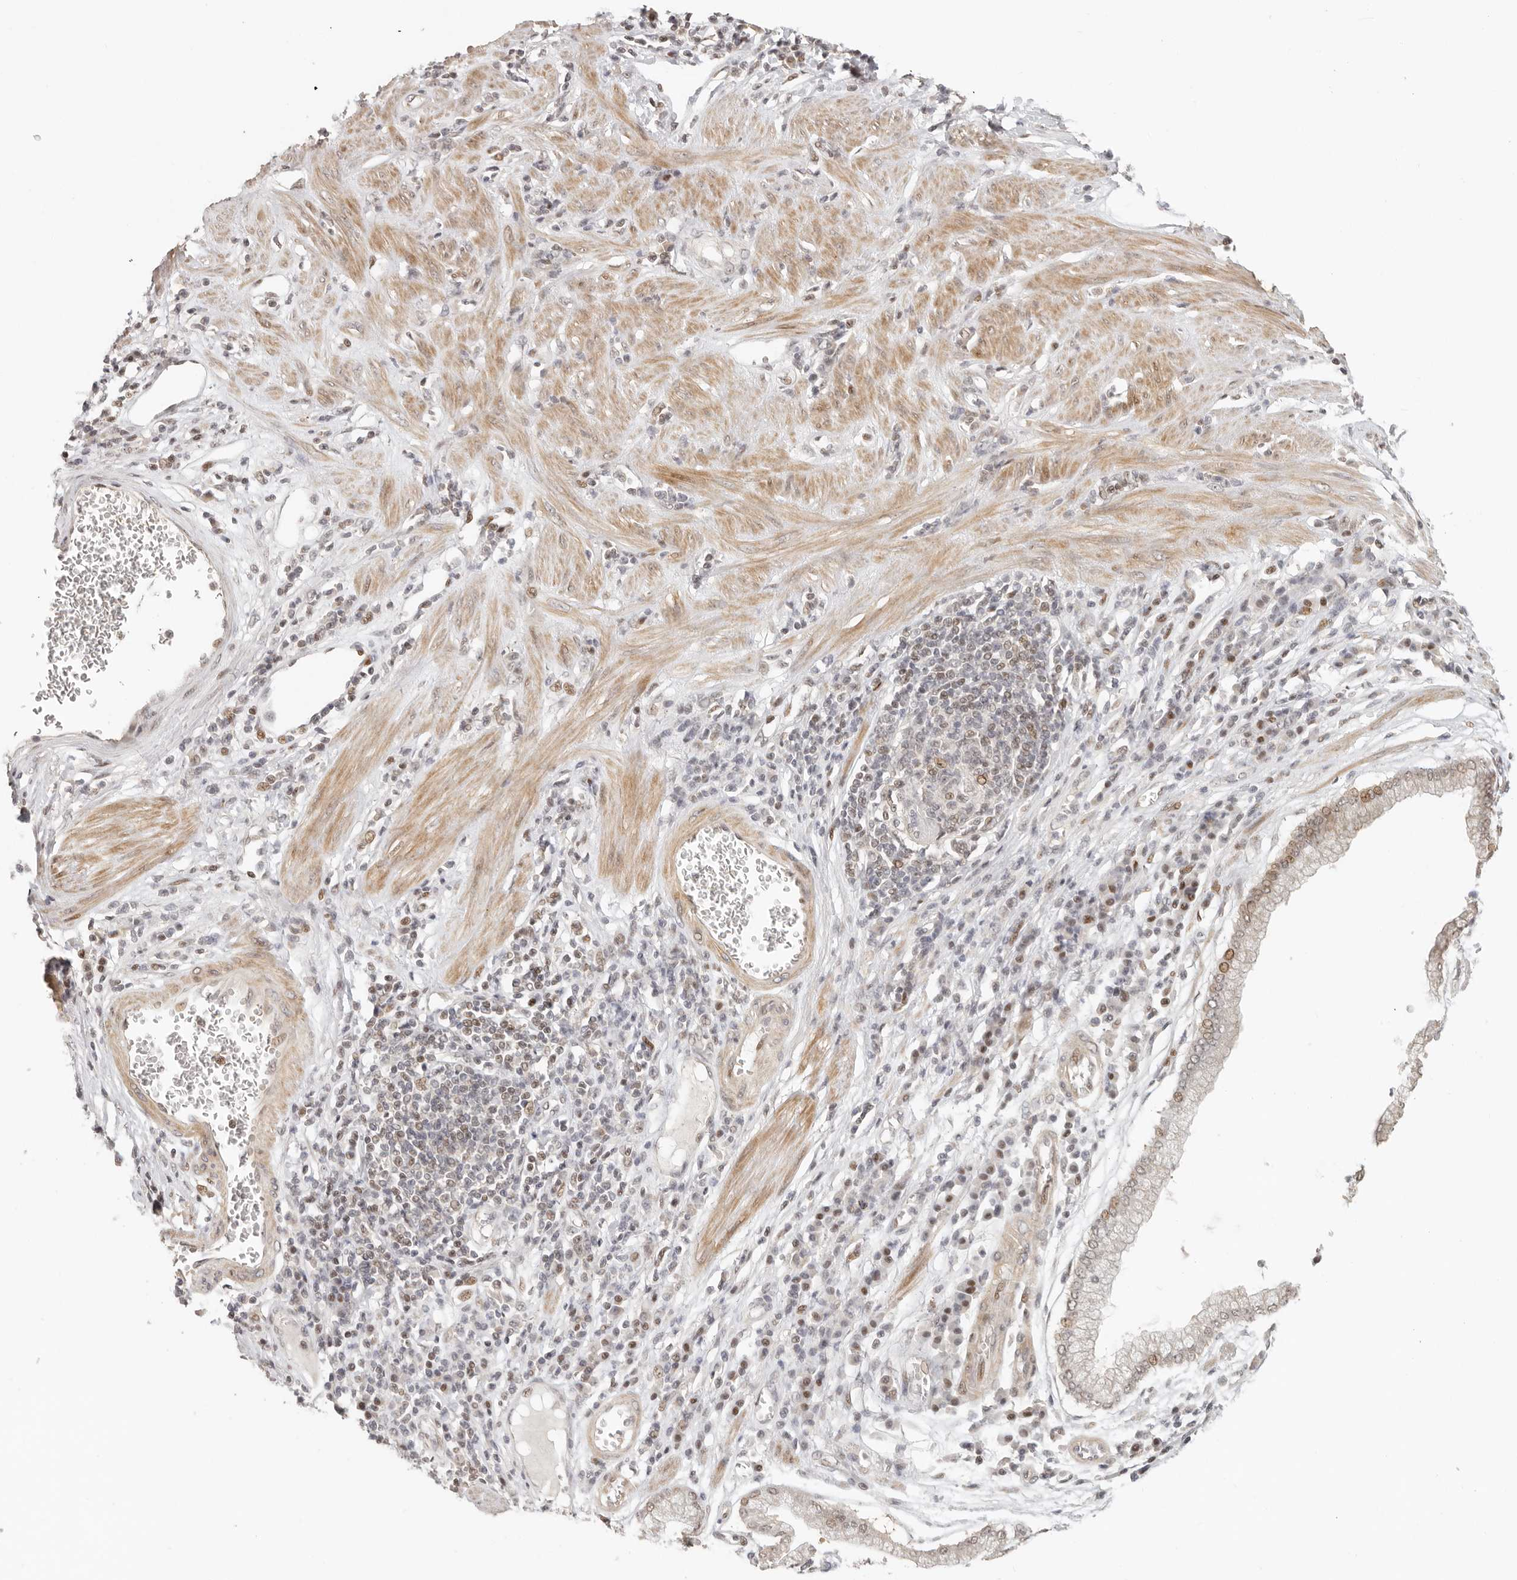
{"staining": {"intensity": "moderate", "quantity": "<25%", "location": "nuclear"}, "tissue": "stomach cancer", "cell_type": "Tumor cells", "image_type": "cancer", "snomed": [{"axis": "morphology", "description": "Adenocarcinoma, NOS"}, {"axis": "topography", "description": "Stomach"}], "caption": "High-magnification brightfield microscopy of stomach adenocarcinoma stained with DAB (3,3'-diaminobenzidine) (brown) and counterstained with hematoxylin (blue). tumor cells exhibit moderate nuclear expression is identified in approximately<25% of cells. (DAB (3,3'-diaminobenzidine) IHC, brown staining for protein, blue staining for nuclei).", "gene": "GPBP1L1", "patient": {"sex": "male", "age": 59}}